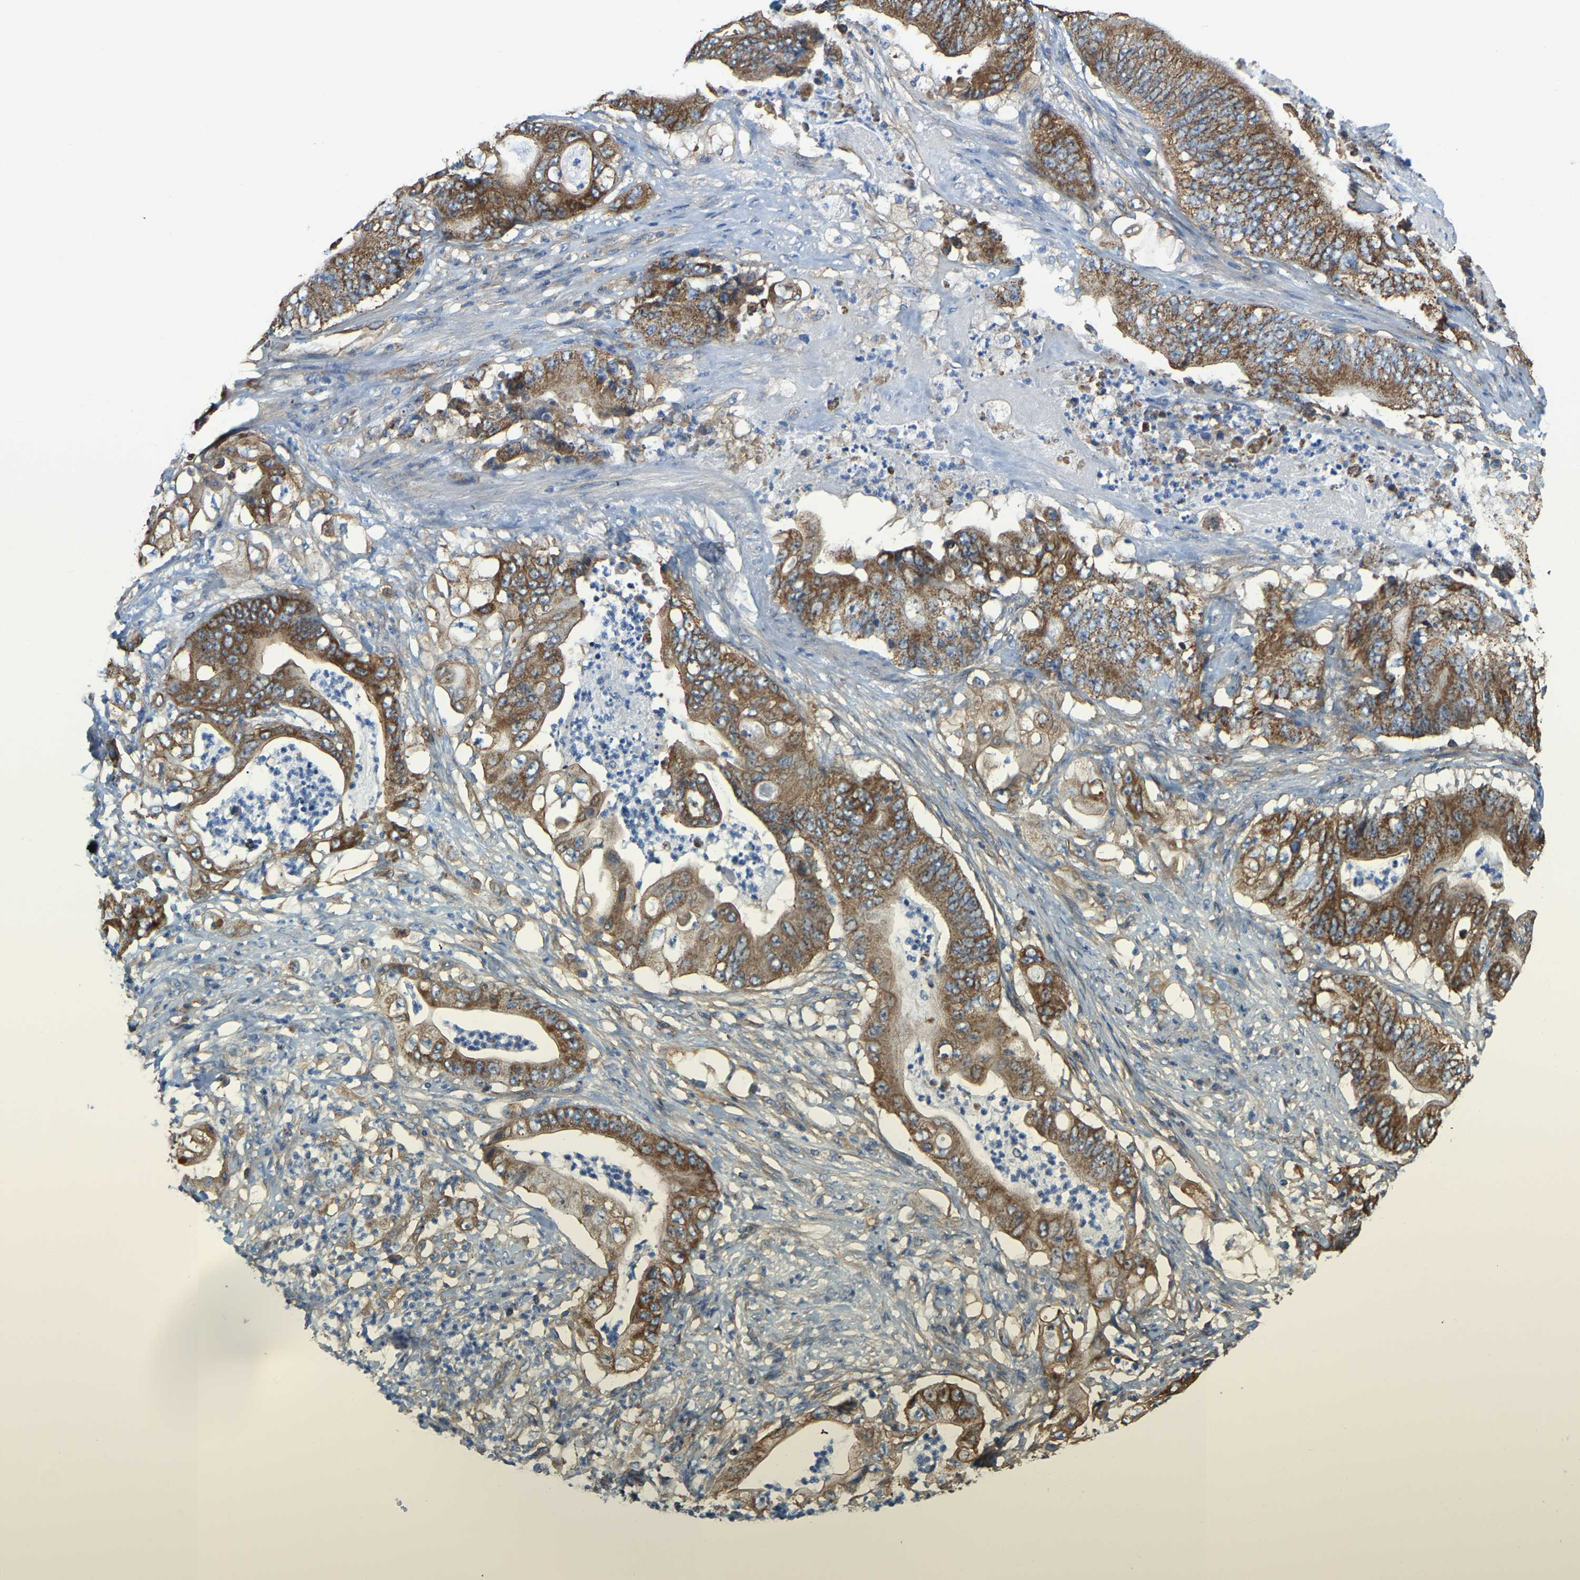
{"staining": {"intensity": "moderate", "quantity": ">75%", "location": "cytoplasmic/membranous"}, "tissue": "stomach cancer", "cell_type": "Tumor cells", "image_type": "cancer", "snomed": [{"axis": "morphology", "description": "Adenocarcinoma, NOS"}, {"axis": "topography", "description": "Stomach"}], "caption": "Adenocarcinoma (stomach) stained for a protein shows moderate cytoplasmic/membranous positivity in tumor cells.", "gene": "AHNAK", "patient": {"sex": "female", "age": 73}}